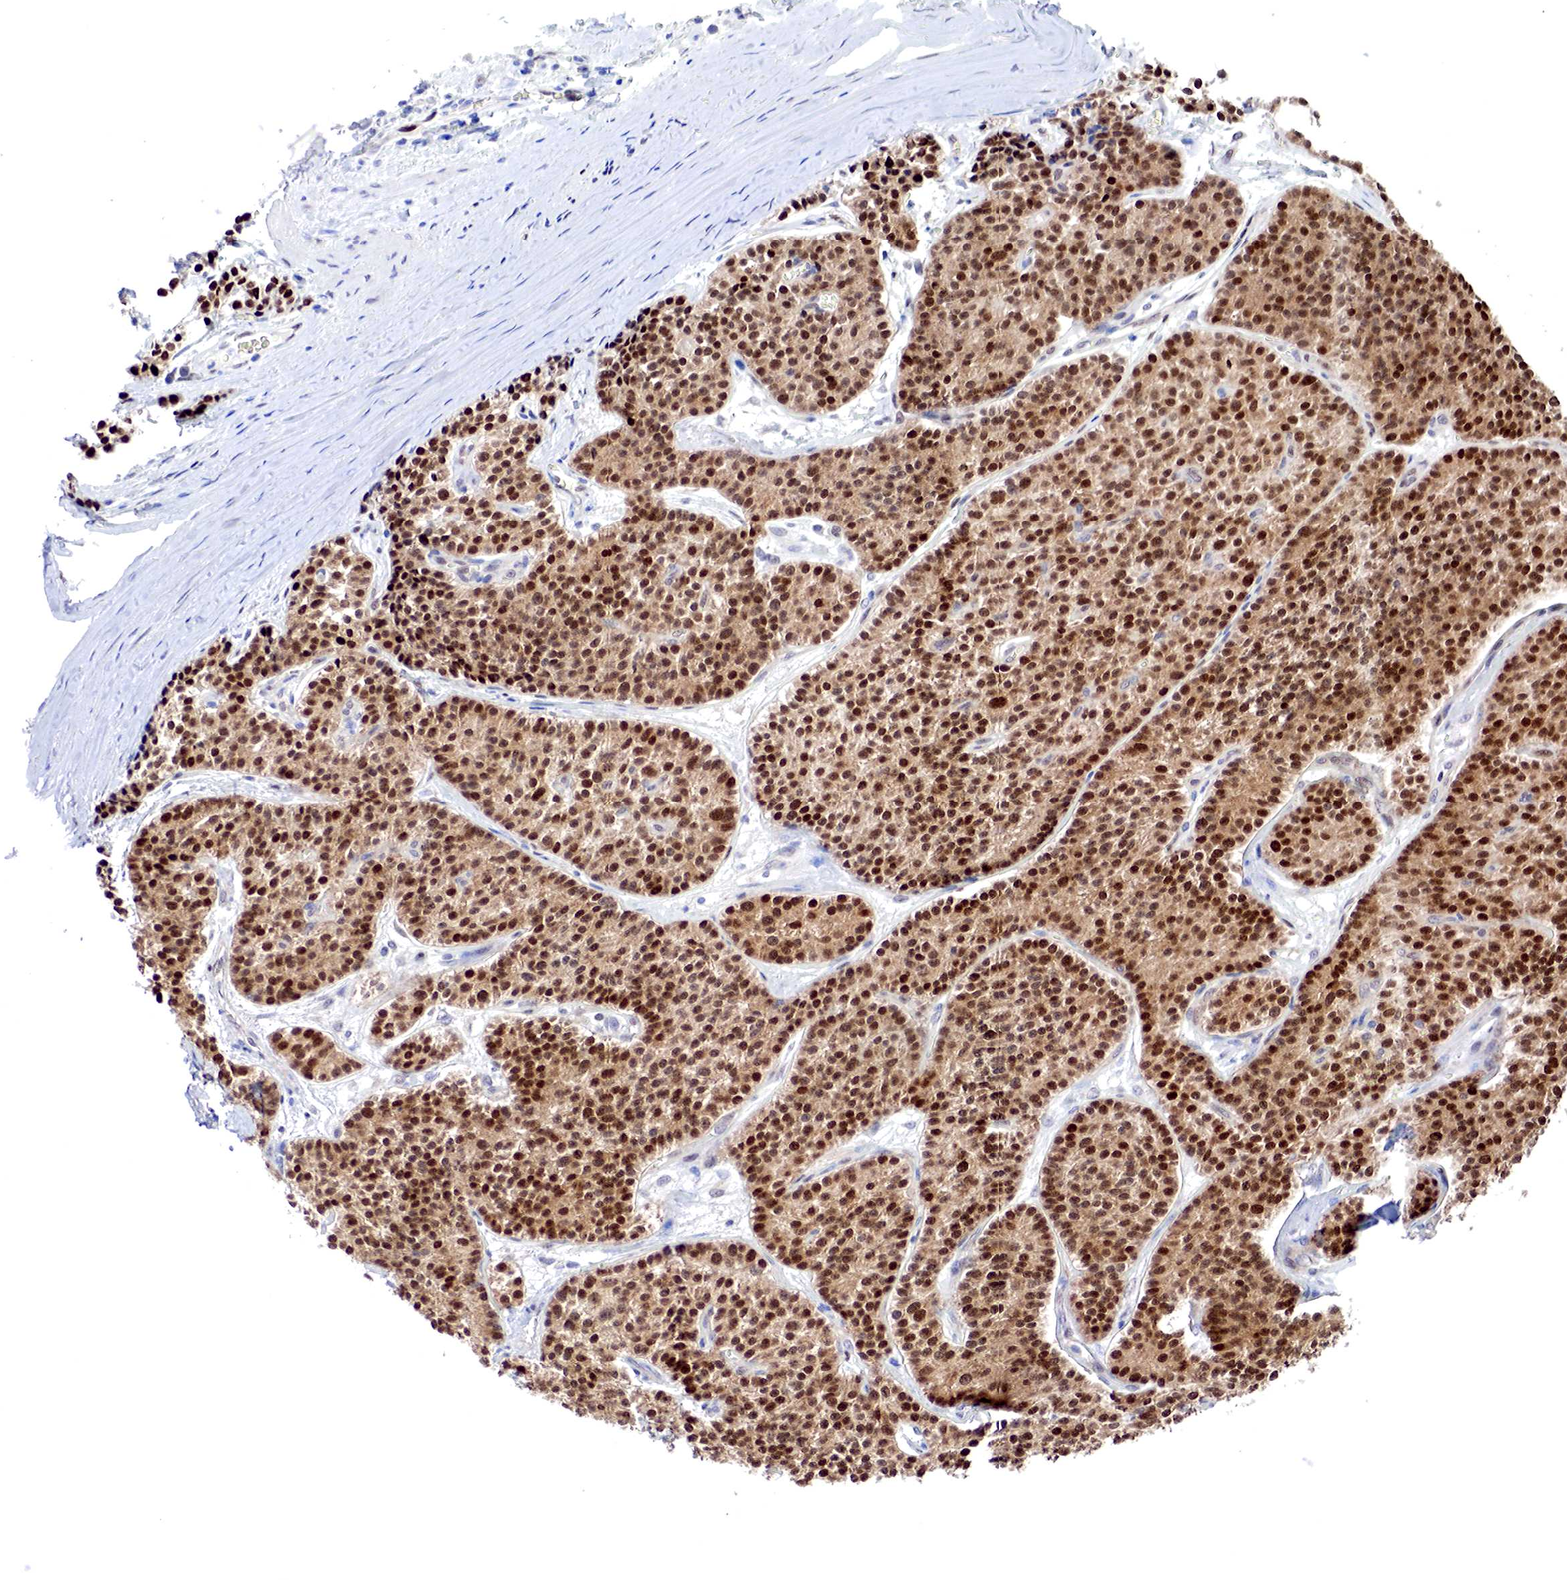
{"staining": {"intensity": "strong", "quantity": ">75%", "location": "cytoplasmic/membranous,nuclear"}, "tissue": "carcinoid", "cell_type": "Tumor cells", "image_type": "cancer", "snomed": [{"axis": "morphology", "description": "Carcinoid, malignant, NOS"}, {"axis": "topography", "description": "Stomach"}], "caption": "Tumor cells demonstrate strong cytoplasmic/membranous and nuclear staining in approximately >75% of cells in carcinoid.", "gene": "PABIR2", "patient": {"sex": "female", "age": 76}}